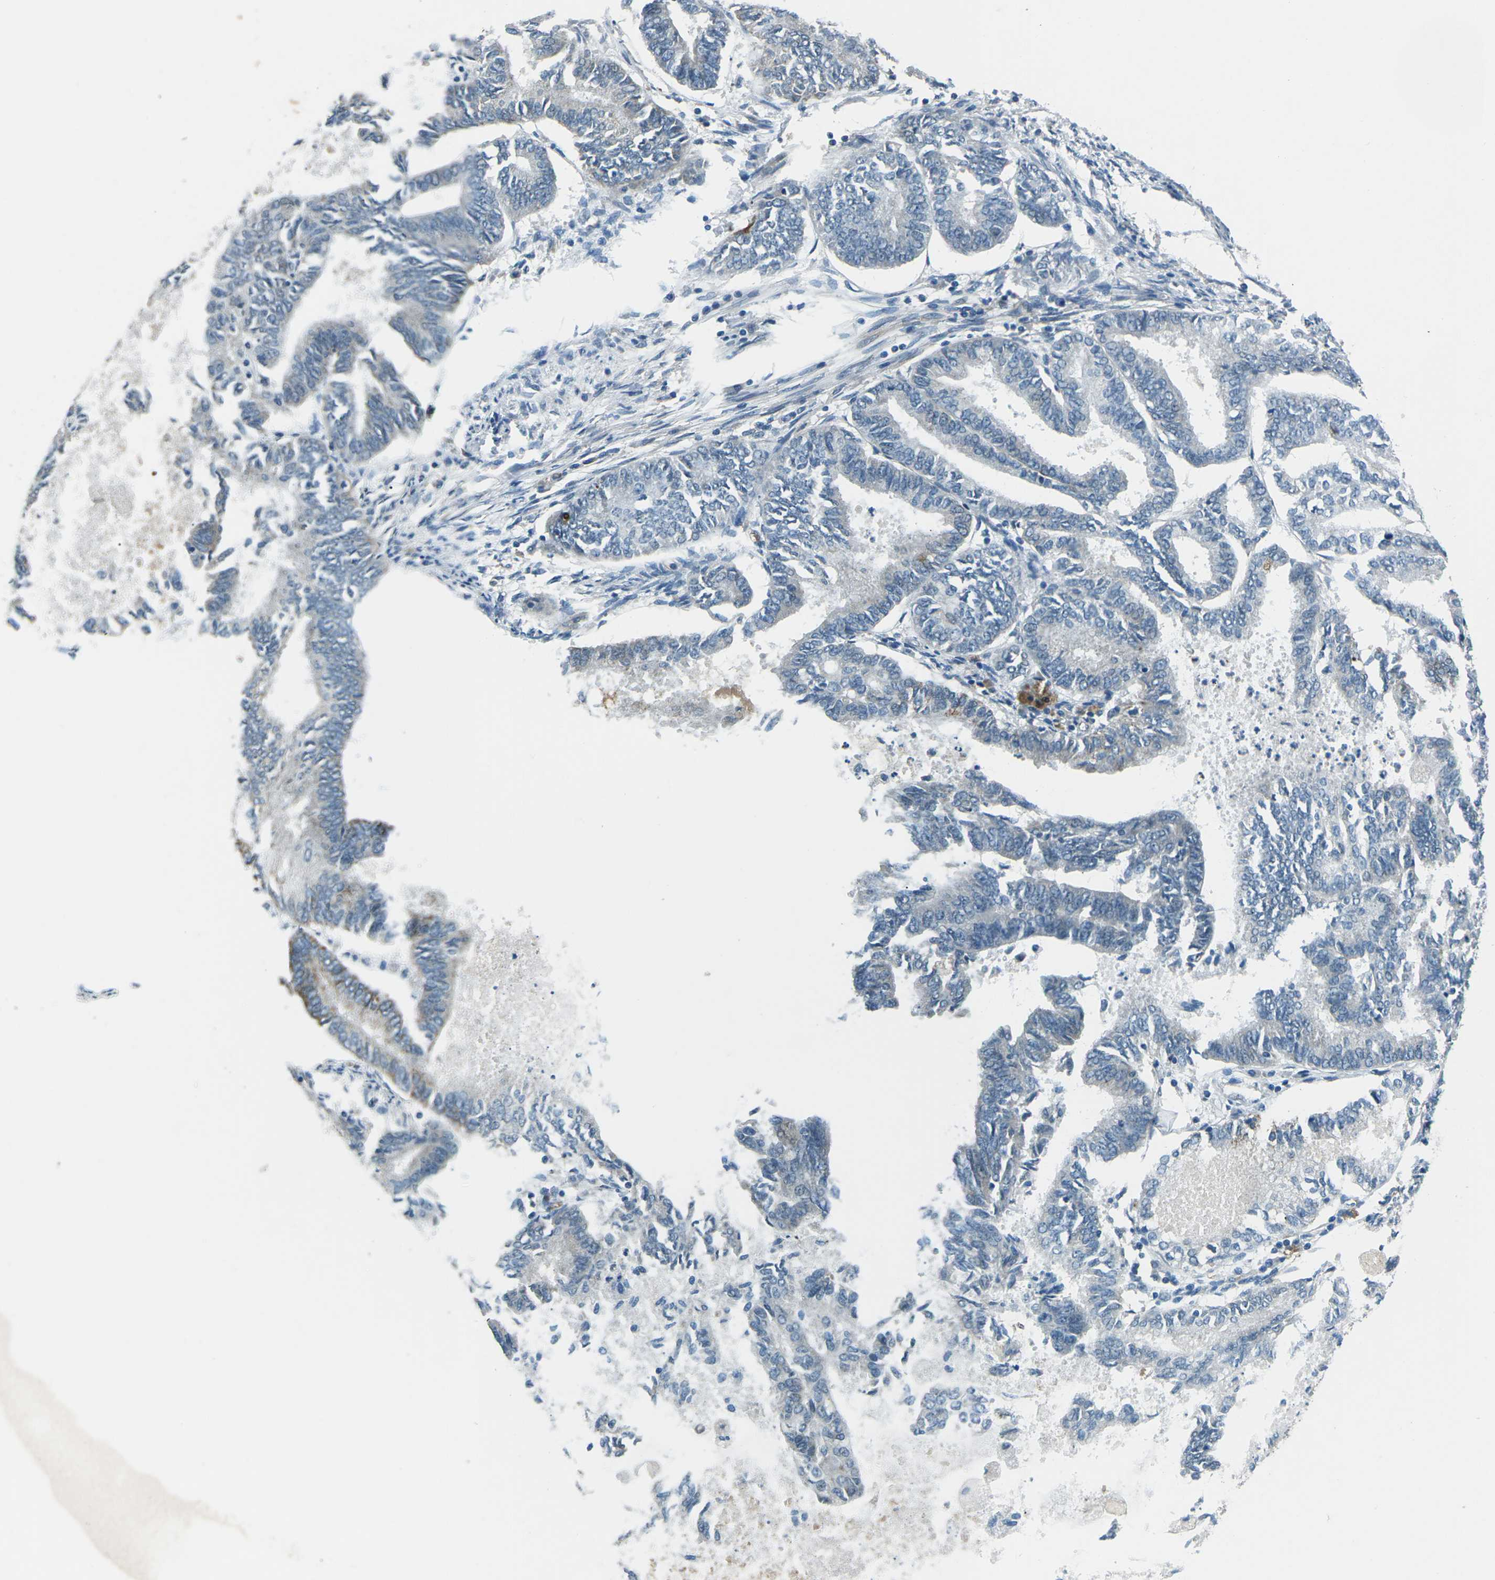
{"staining": {"intensity": "negative", "quantity": "none", "location": "none"}, "tissue": "endometrial cancer", "cell_type": "Tumor cells", "image_type": "cancer", "snomed": [{"axis": "morphology", "description": "Adenocarcinoma, NOS"}, {"axis": "topography", "description": "Endometrium"}], "caption": "Endometrial adenocarcinoma was stained to show a protein in brown. There is no significant expression in tumor cells.", "gene": "AFAP1", "patient": {"sex": "female", "age": 86}}